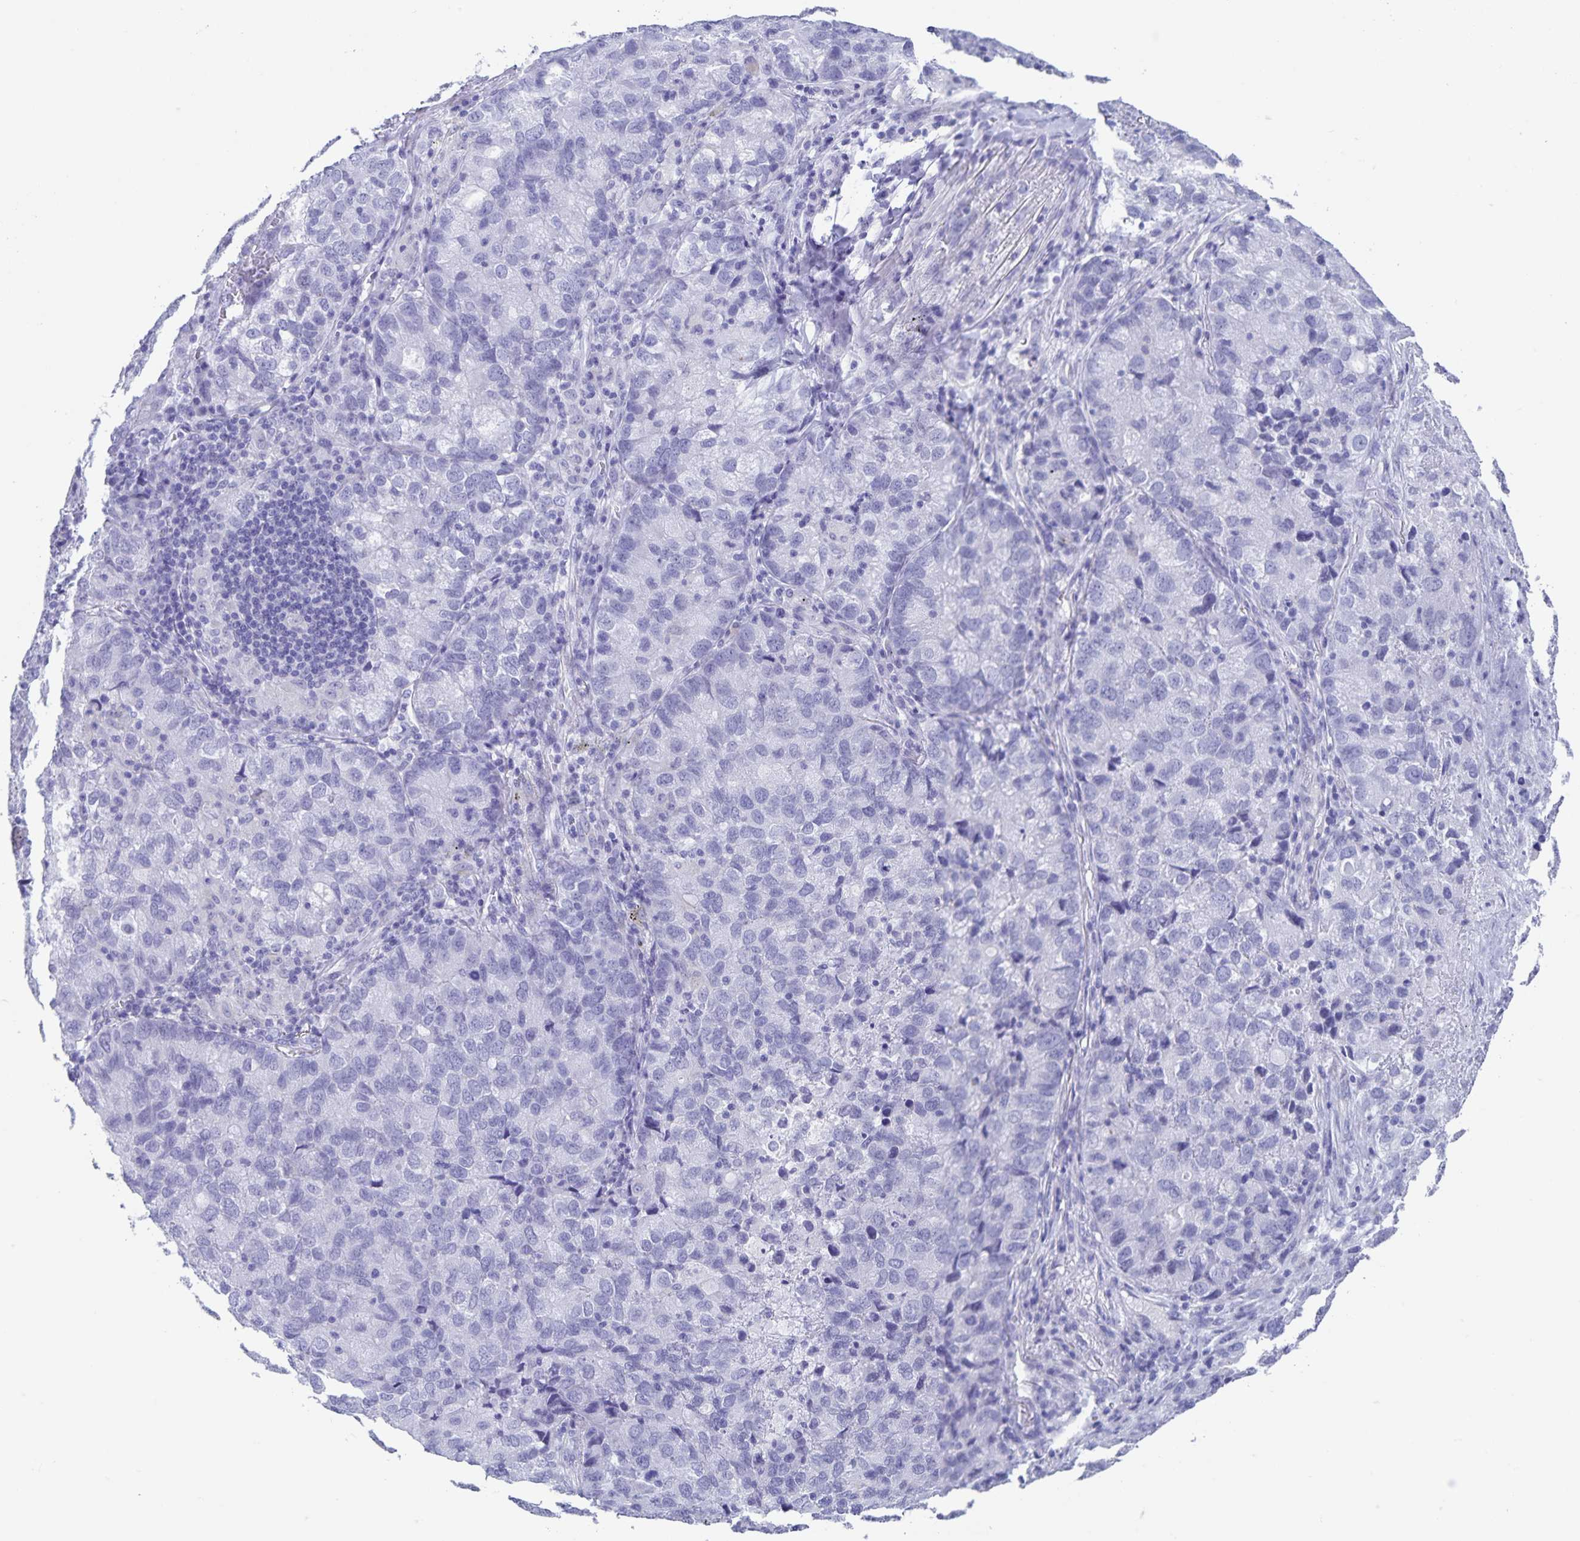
{"staining": {"intensity": "negative", "quantity": "none", "location": "none"}, "tissue": "lung cancer", "cell_type": "Tumor cells", "image_type": "cancer", "snomed": [{"axis": "morphology", "description": "Normal morphology"}, {"axis": "morphology", "description": "Adenocarcinoma, NOS"}, {"axis": "topography", "description": "Lymph node"}, {"axis": "topography", "description": "Lung"}], "caption": "DAB immunohistochemical staining of lung cancer demonstrates no significant positivity in tumor cells. (DAB (3,3'-diaminobenzidine) IHC, high magnification).", "gene": "C11orf42", "patient": {"sex": "female", "age": 51}}